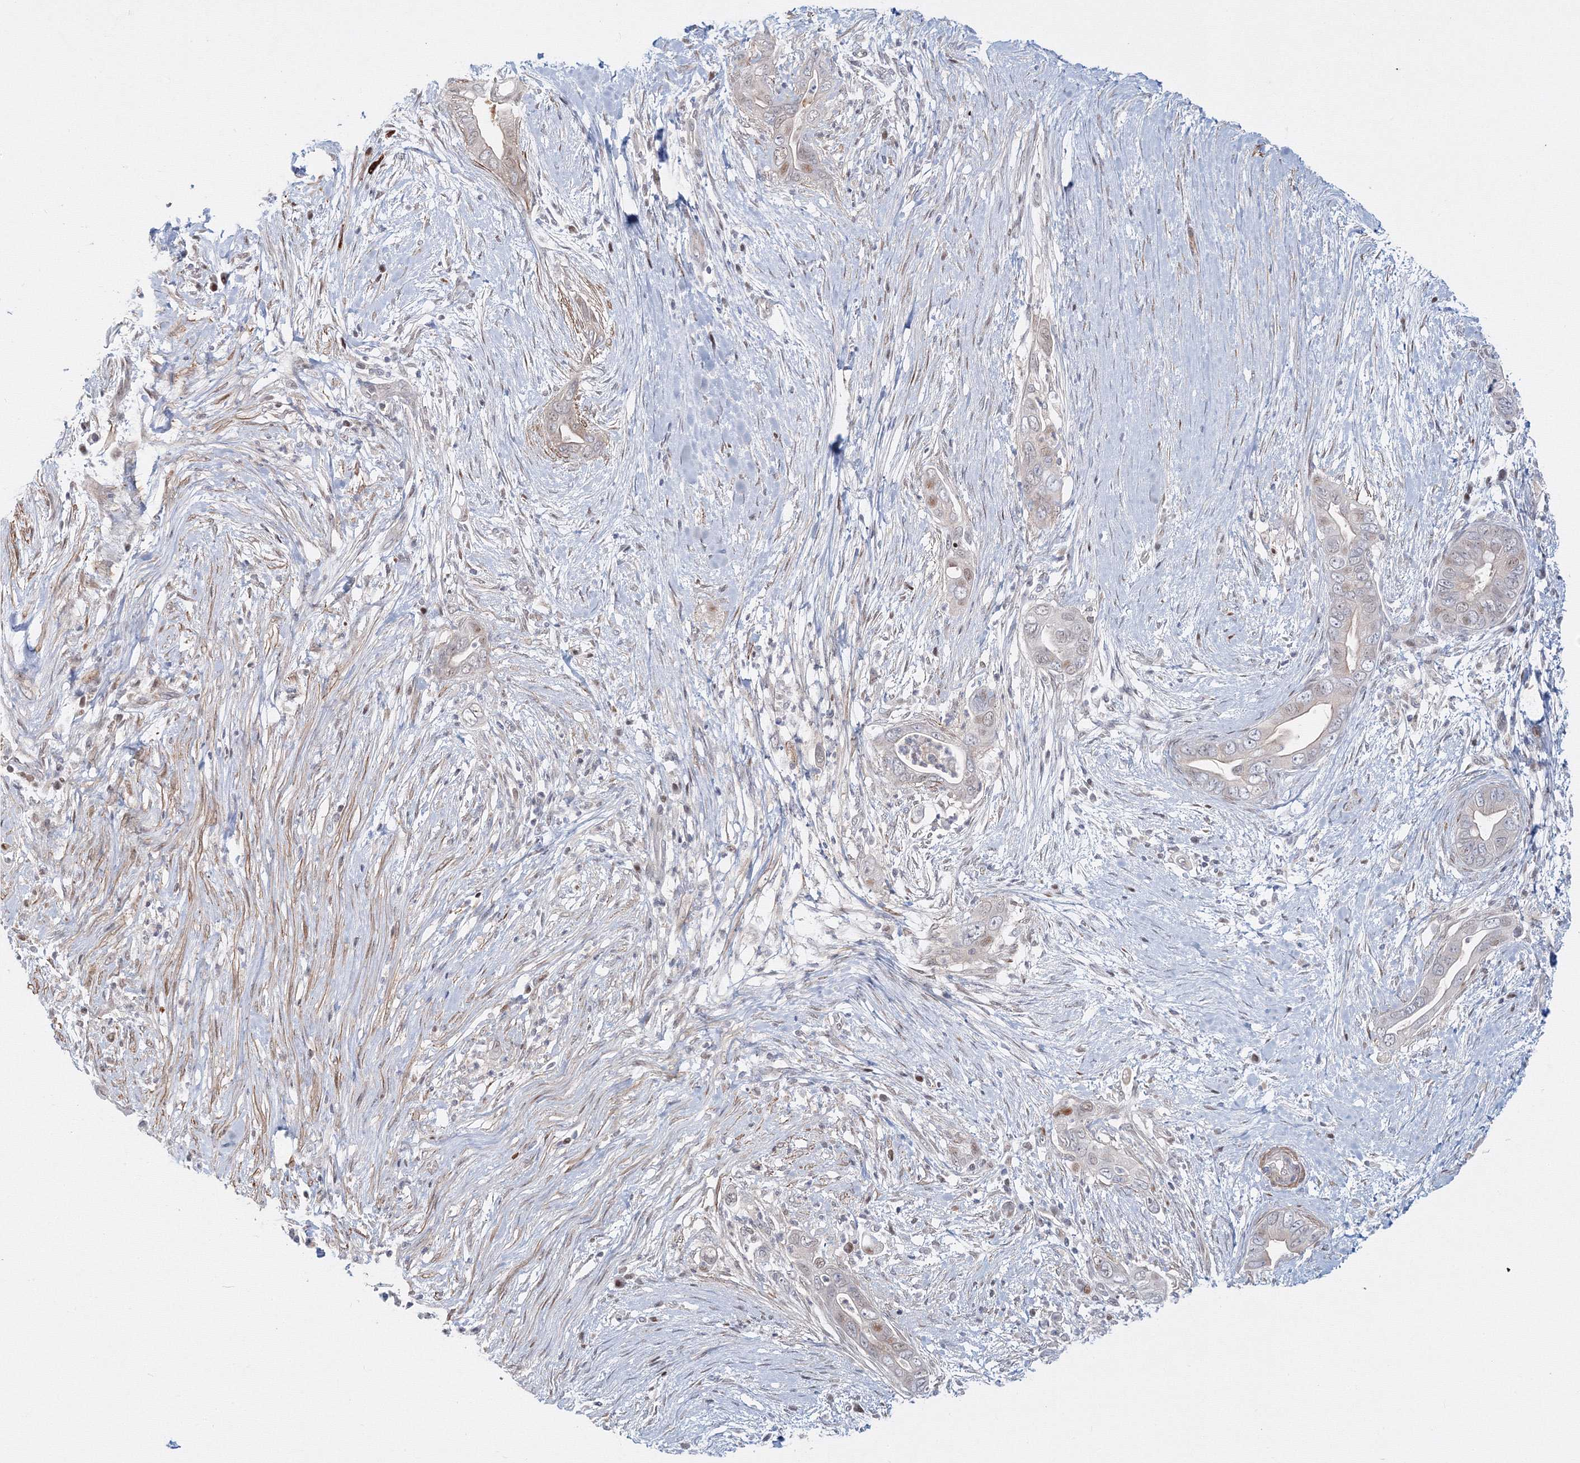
{"staining": {"intensity": "weak", "quantity": "<25%", "location": "cytoplasmic/membranous"}, "tissue": "pancreatic cancer", "cell_type": "Tumor cells", "image_type": "cancer", "snomed": [{"axis": "morphology", "description": "Adenocarcinoma, NOS"}, {"axis": "topography", "description": "Pancreas"}], "caption": "Tumor cells show no significant positivity in pancreatic adenocarcinoma. Brightfield microscopy of immunohistochemistry stained with DAB (3,3'-diaminobenzidine) (brown) and hematoxylin (blue), captured at high magnification.", "gene": "ARHGAP21", "patient": {"sex": "male", "age": 75}}